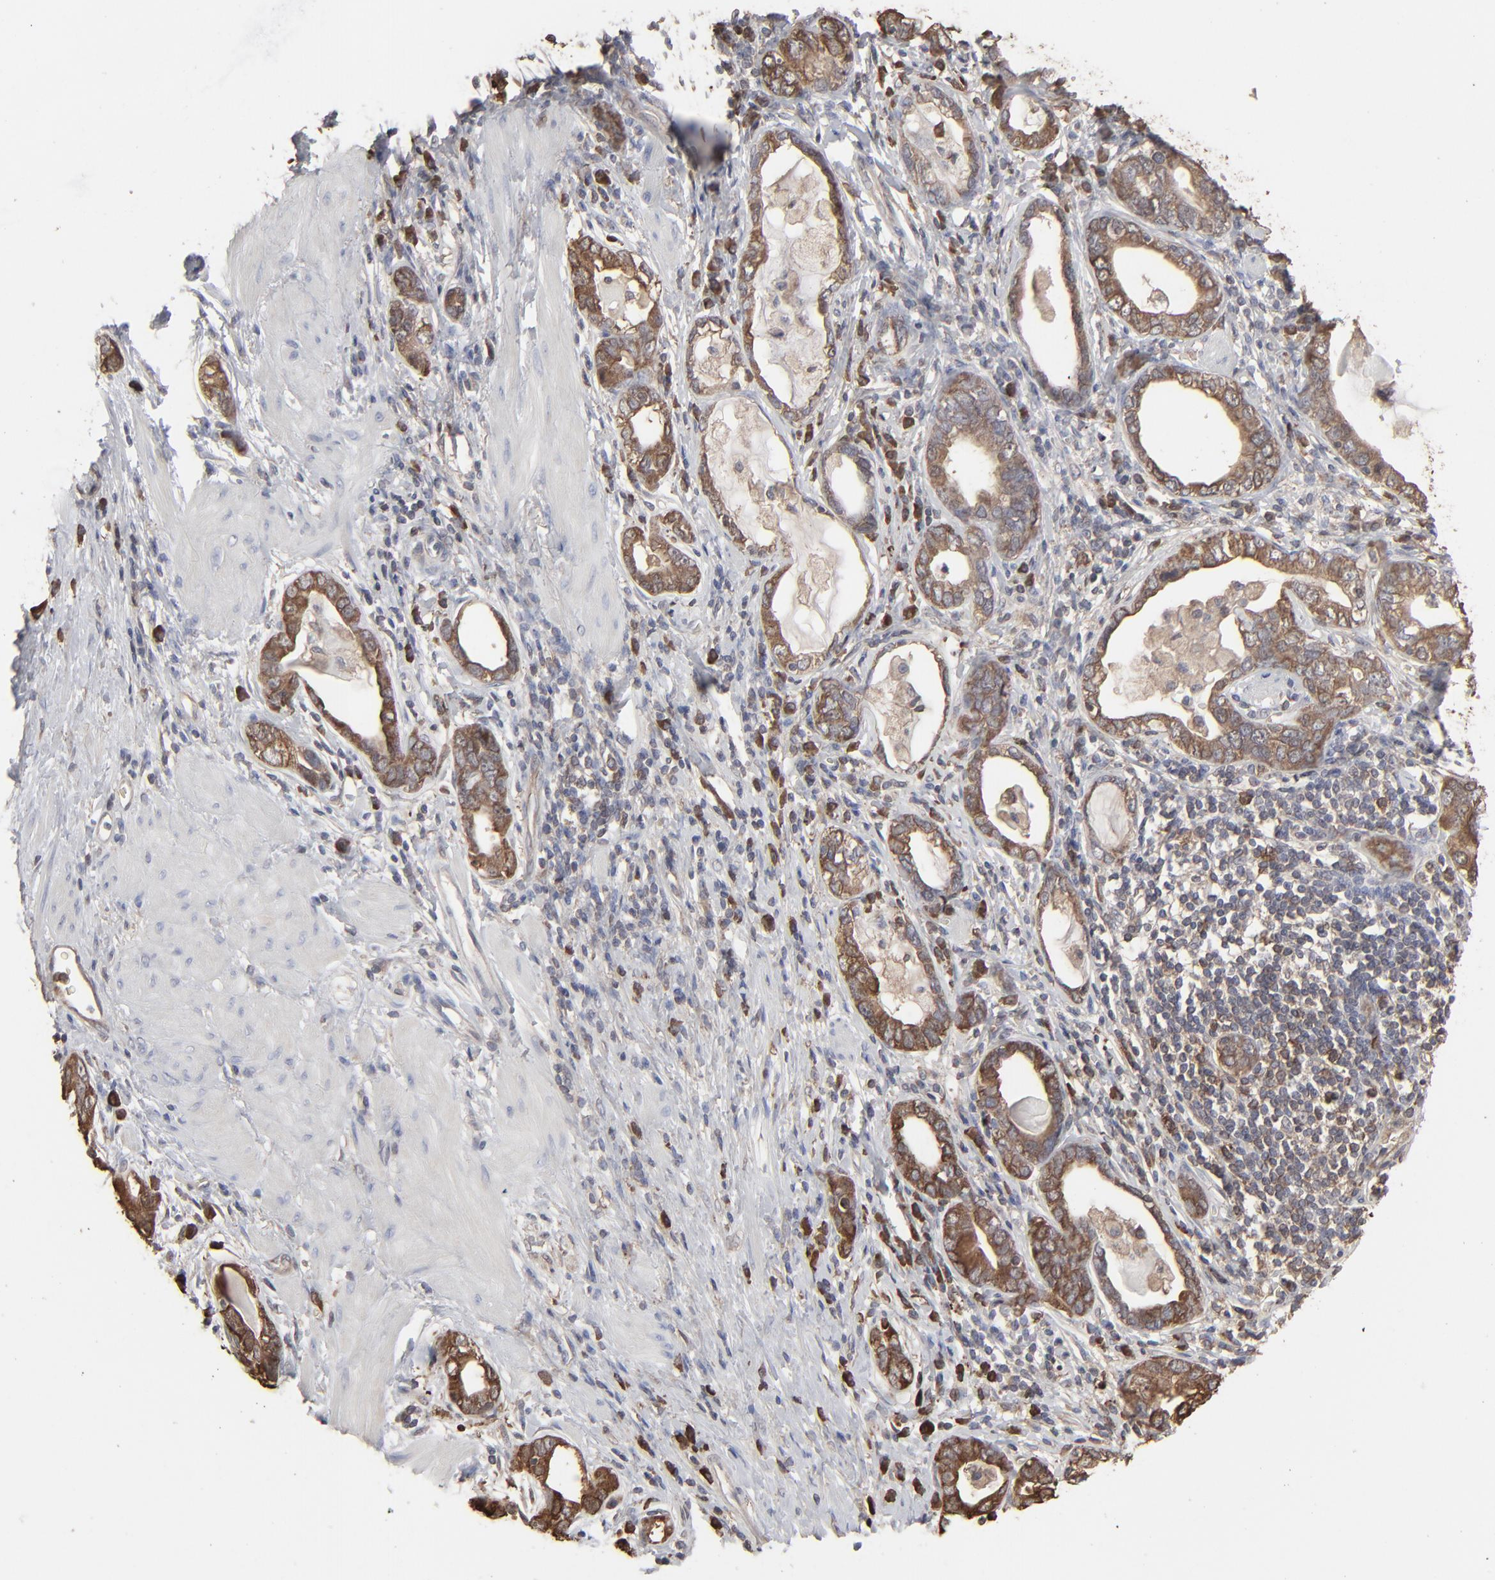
{"staining": {"intensity": "strong", "quantity": ">75%", "location": "cytoplasmic/membranous"}, "tissue": "stomach cancer", "cell_type": "Tumor cells", "image_type": "cancer", "snomed": [{"axis": "morphology", "description": "Adenocarcinoma, NOS"}, {"axis": "topography", "description": "Stomach, lower"}], "caption": "Protein staining by immunohistochemistry (IHC) shows strong cytoplasmic/membranous expression in about >75% of tumor cells in stomach adenocarcinoma. (Stains: DAB in brown, nuclei in blue, Microscopy: brightfield microscopy at high magnification).", "gene": "NME1-NME2", "patient": {"sex": "female", "age": 93}}